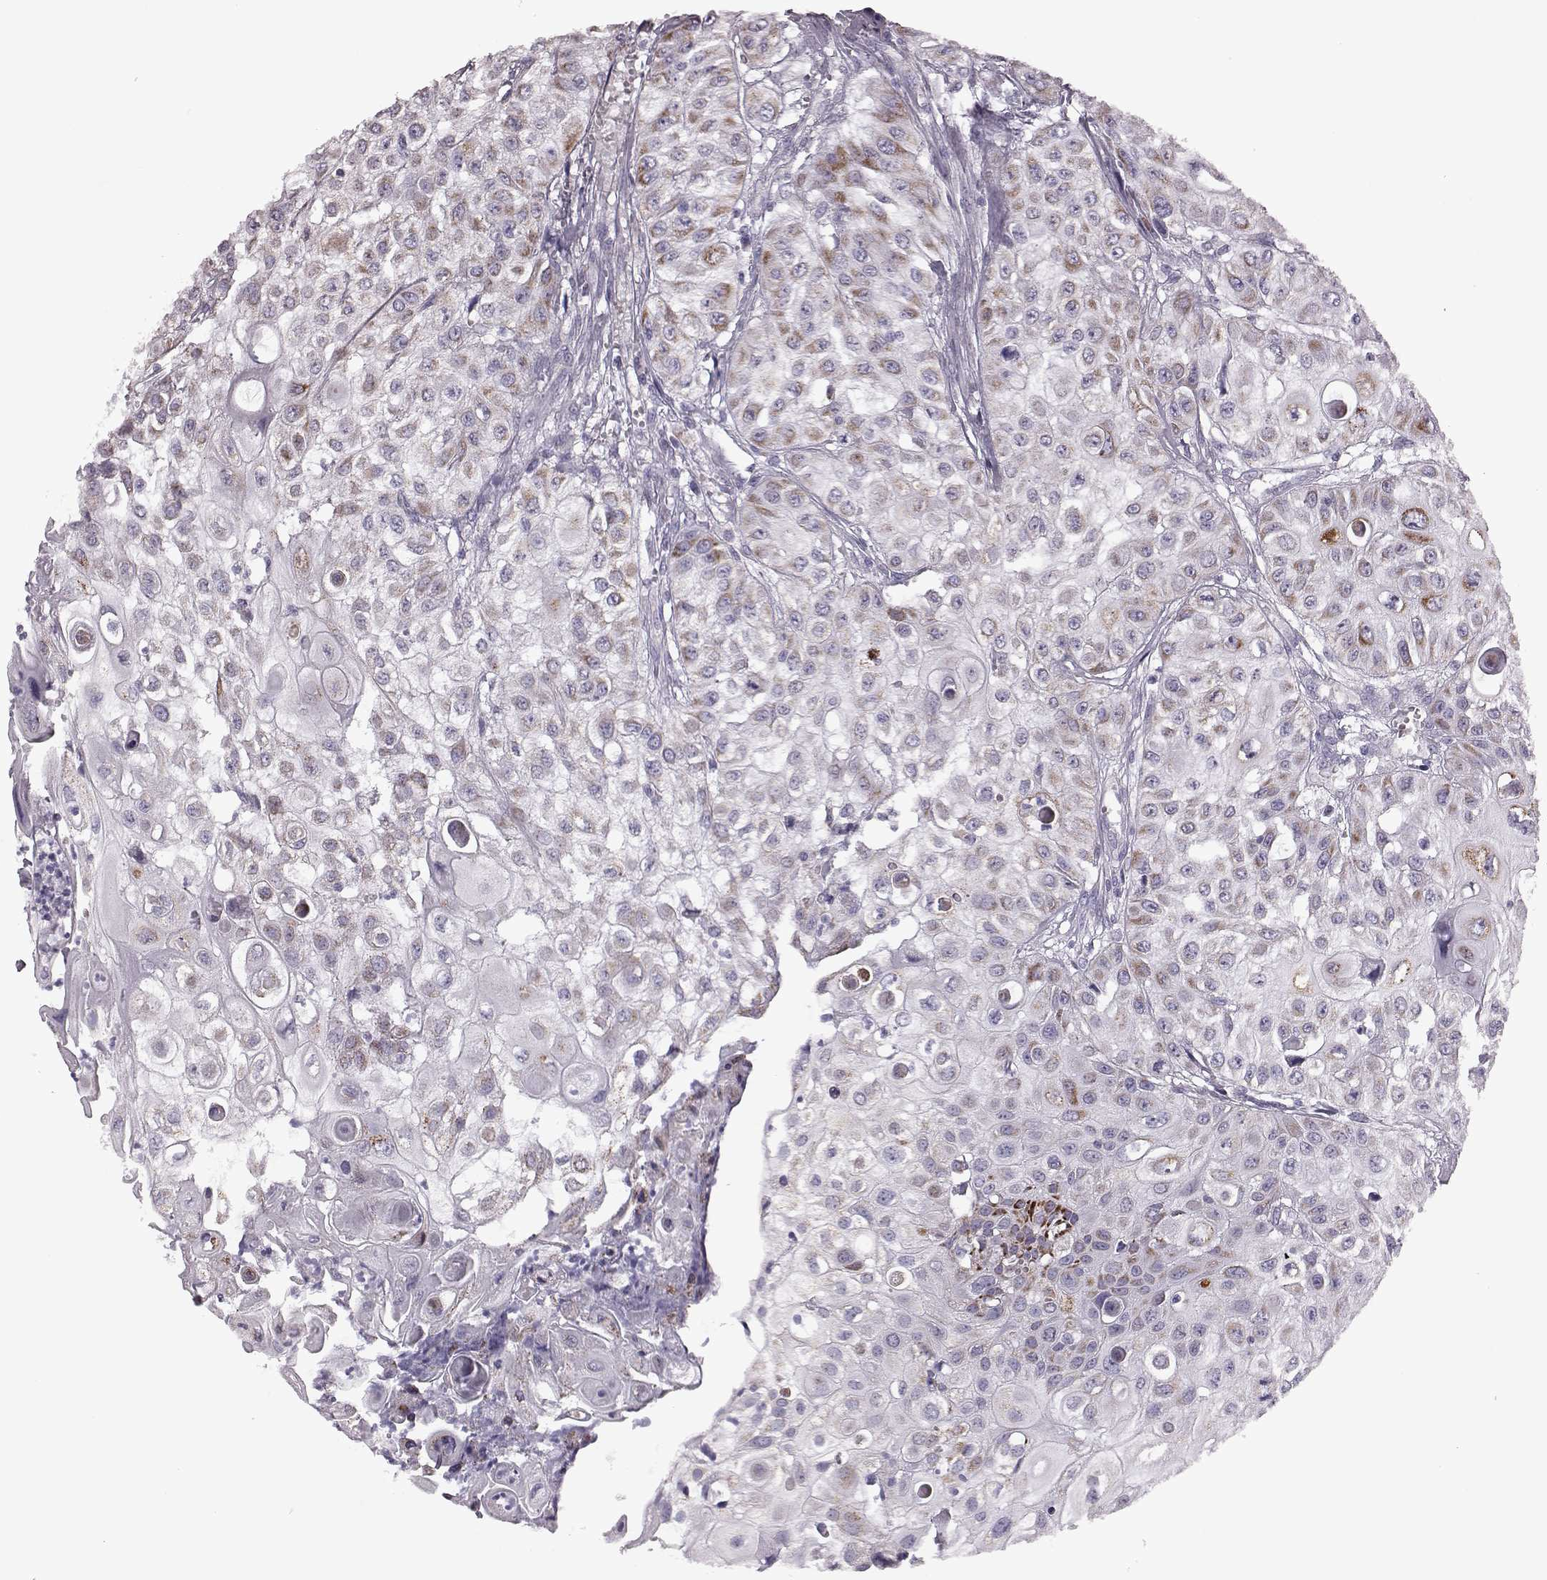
{"staining": {"intensity": "moderate", "quantity": "25%-75%", "location": "cytoplasmic/membranous"}, "tissue": "urothelial cancer", "cell_type": "Tumor cells", "image_type": "cancer", "snomed": [{"axis": "morphology", "description": "Urothelial carcinoma, High grade"}, {"axis": "topography", "description": "Urinary bladder"}], "caption": "Moderate cytoplasmic/membranous protein staining is appreciated in approximately 25%-75% of tumor cells in urothelial cancer.", "gene": "RIMS2", "patient": {"sex": "female", "age": 79}}